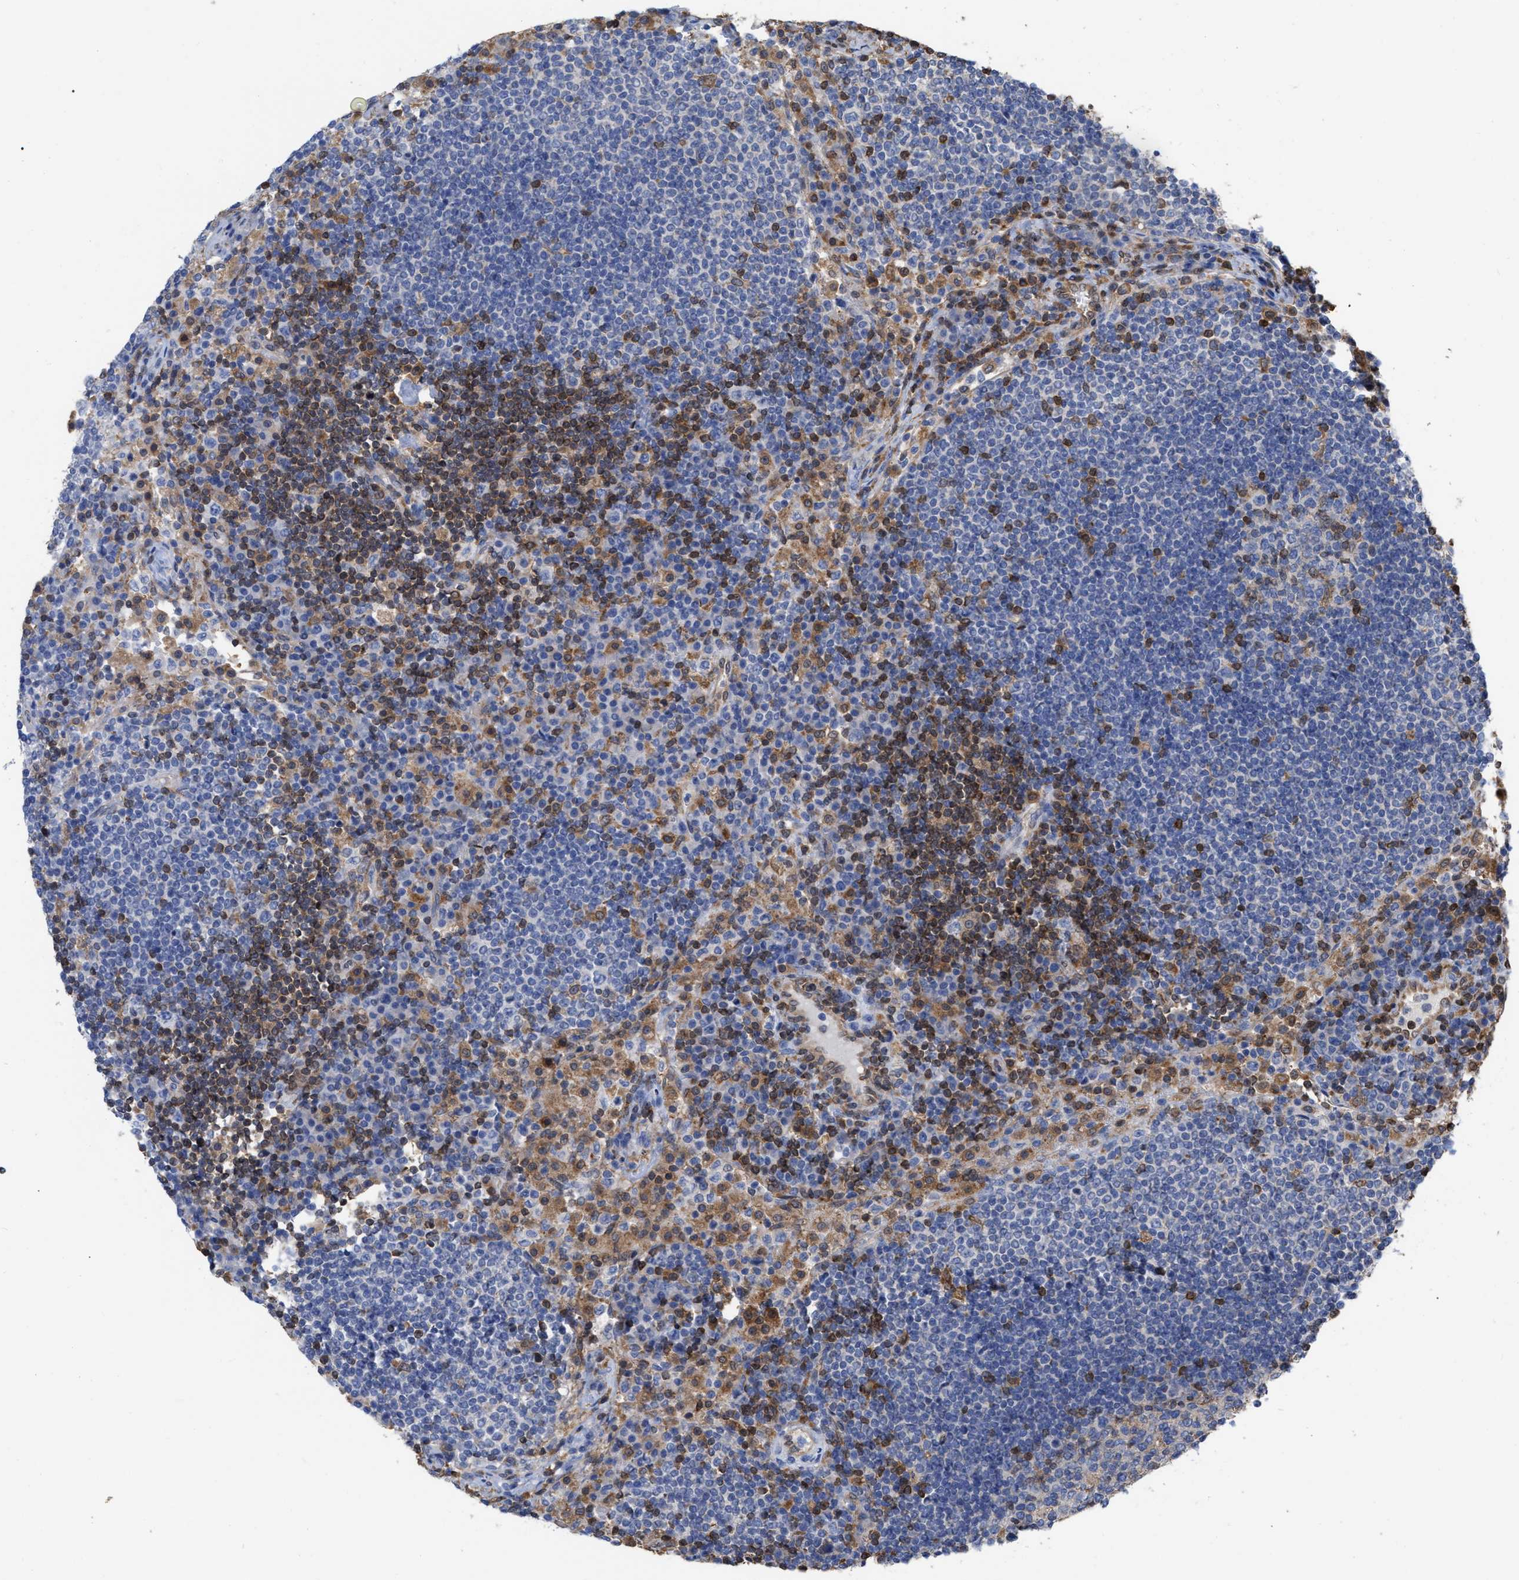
{"staining": {"intensity": "moderate", "quantity": "25%-75%", "location": "cytoplasmic/membranous,nuclear"}, "tissue": "lymph node", "cell_type": "Germinal center cells", "image_type": "normal", "snomed": [{"axis": "morphology", "description": "Normal tissue, NOS"}, {"axis": "topography", "description": "Lymph node"}], "caption": "High-power microscopy captured an immunohistochemistry (IHC) micrograph of normal lymph node, revealing moderate cytoplasmic/membranous,nuclear staining in approximately 25%-75% of germinal center cells.", "gene": "GIMAP4", "patient": {"sex": "female", "age": 53}}